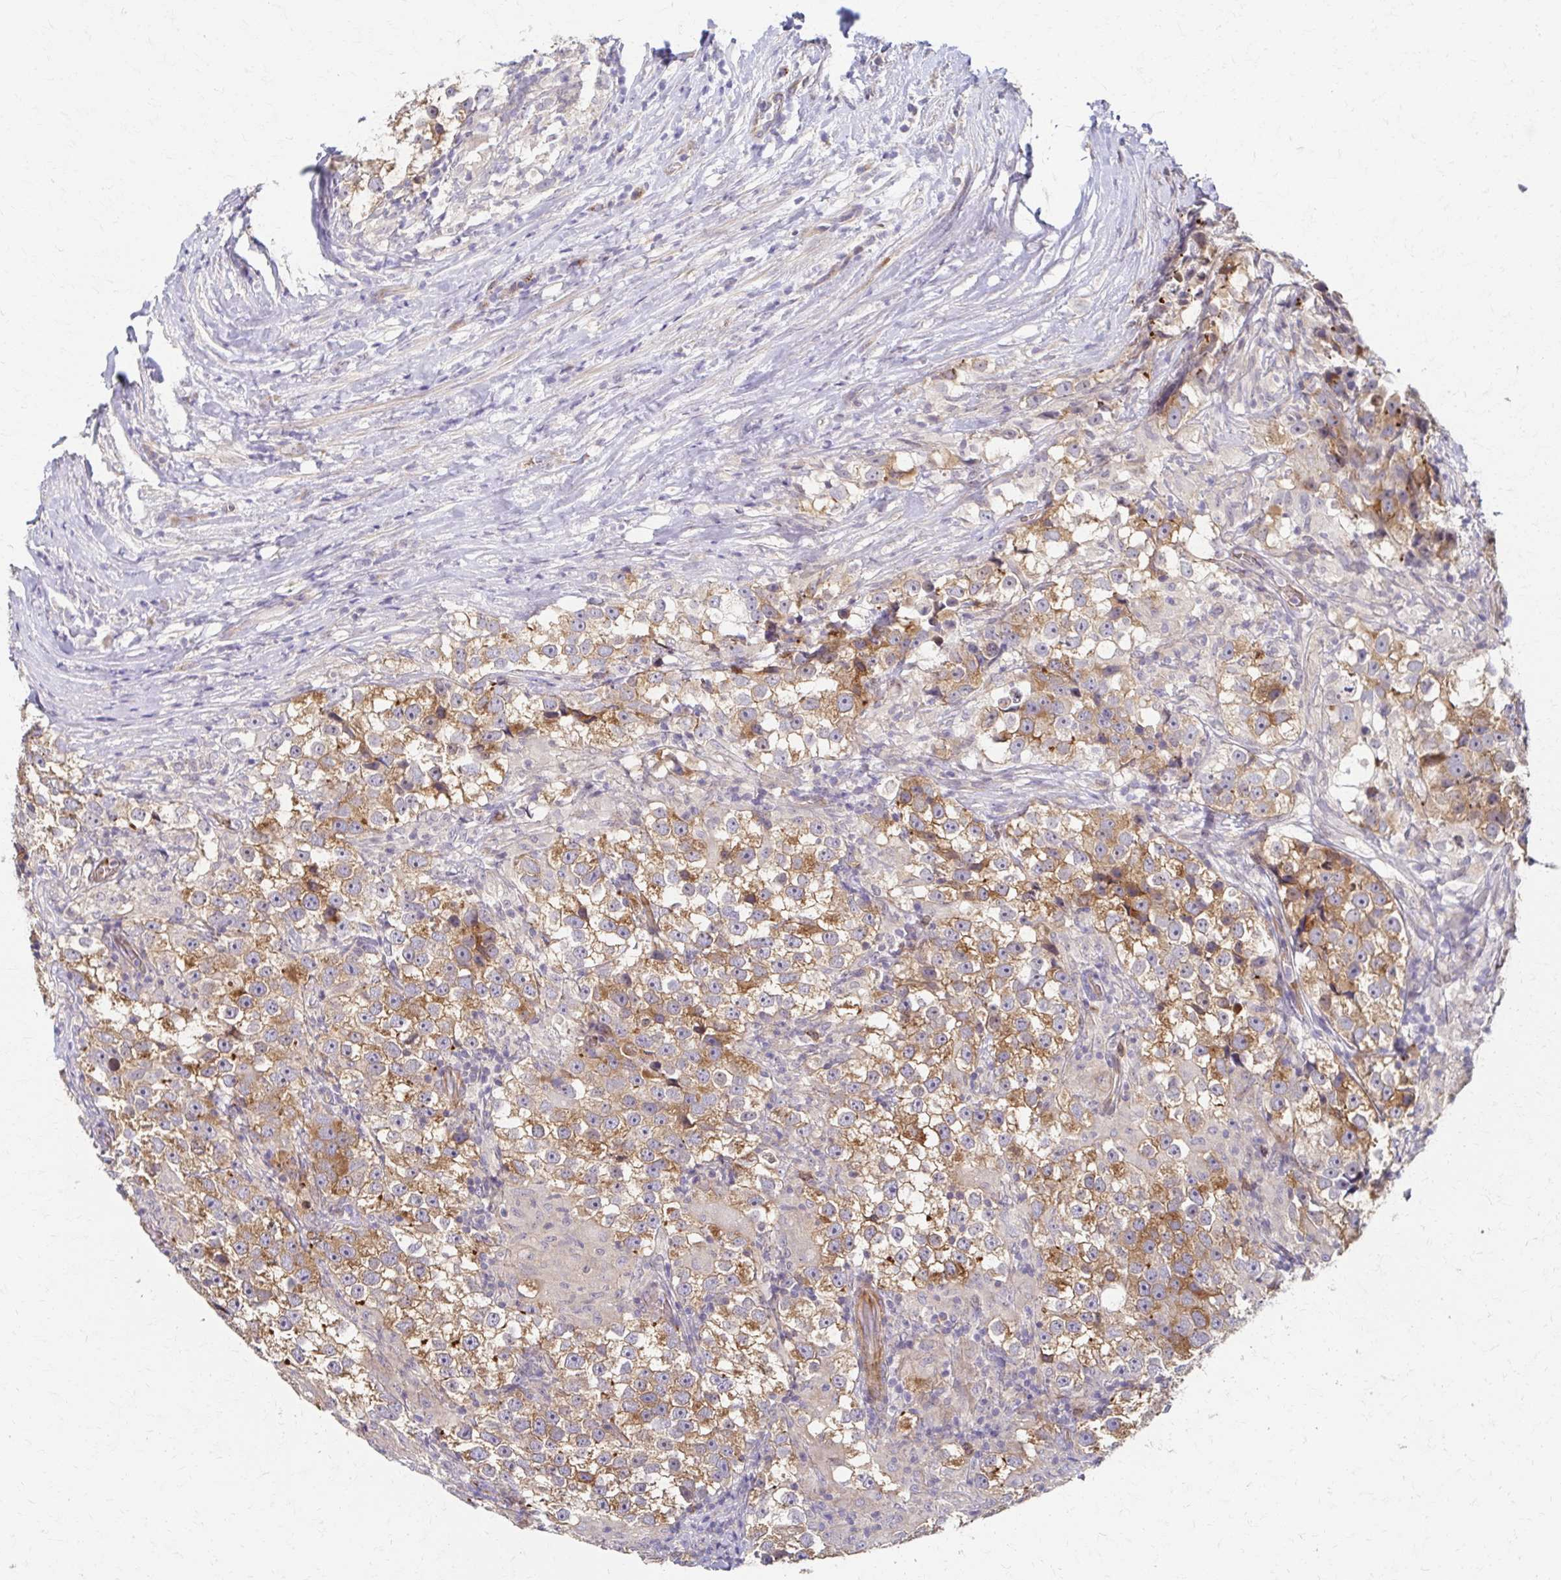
{"staining": {"intensity": "moderate", "quantity": ">75%", "location": "cytoplasmic/membranous"}, "tissue": "testis cancer", "cell_type": "Tumor cells", "image_type": "cancer", "snomed": [{"axis": "morphology", "description": "Seminoma, NOS"}, {"axis": "topography", "description": "Testis"}], "caption": "A brown stain labels moderate cytoplasmic/membranous staining of a protein in human testis cancer (seminoma) tumor cells.", "gene": "SKA2", "patient": {"sex": "male", "age": 46}}